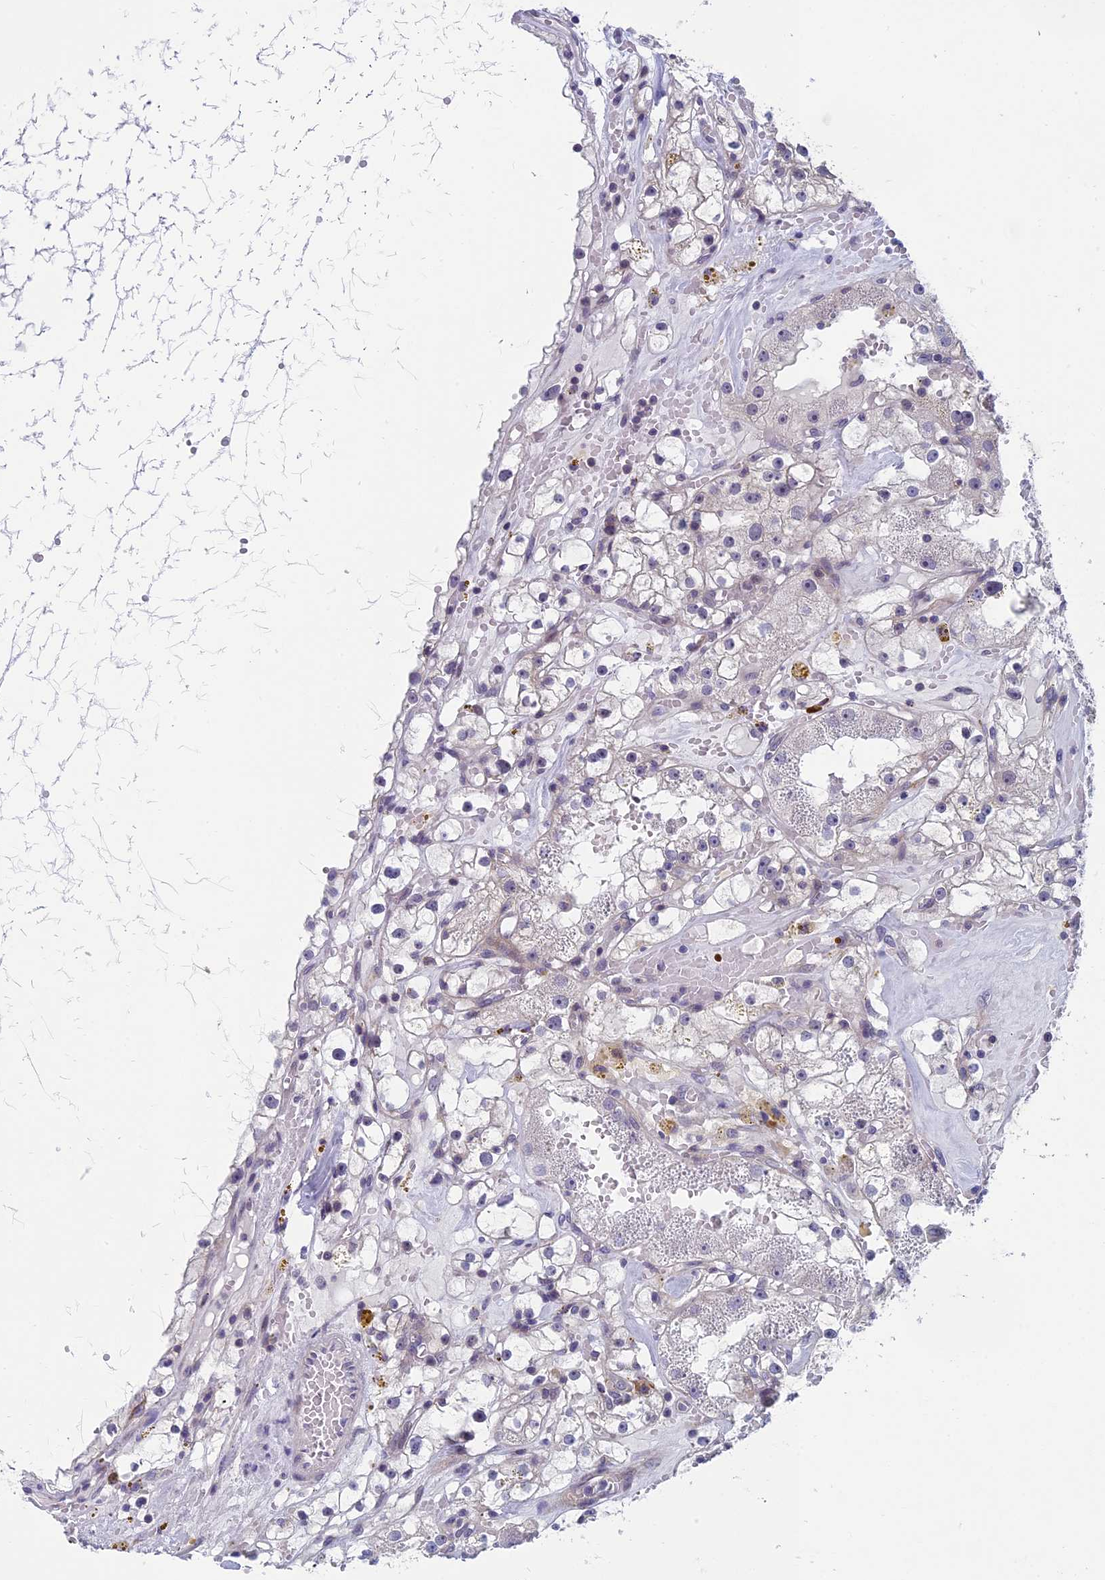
{"staining": {"intensity": "negative", "quantity": "none", "location": "none"}, "tissue": "renal cancer", "cell_type": "Tumor cells", "image_type": "cancer", "snomed": [{"axis": "morphology", "description": "Adenocarcinoma, NOS"}, {"axis": "topography", "description": "Kidney"}], "caption": "There is no significant expression in tumor cells of renal cancer (adenocarcinoma).", "gene": "CNEP1R1", "patient": {"sex": "male", "age": 56}}